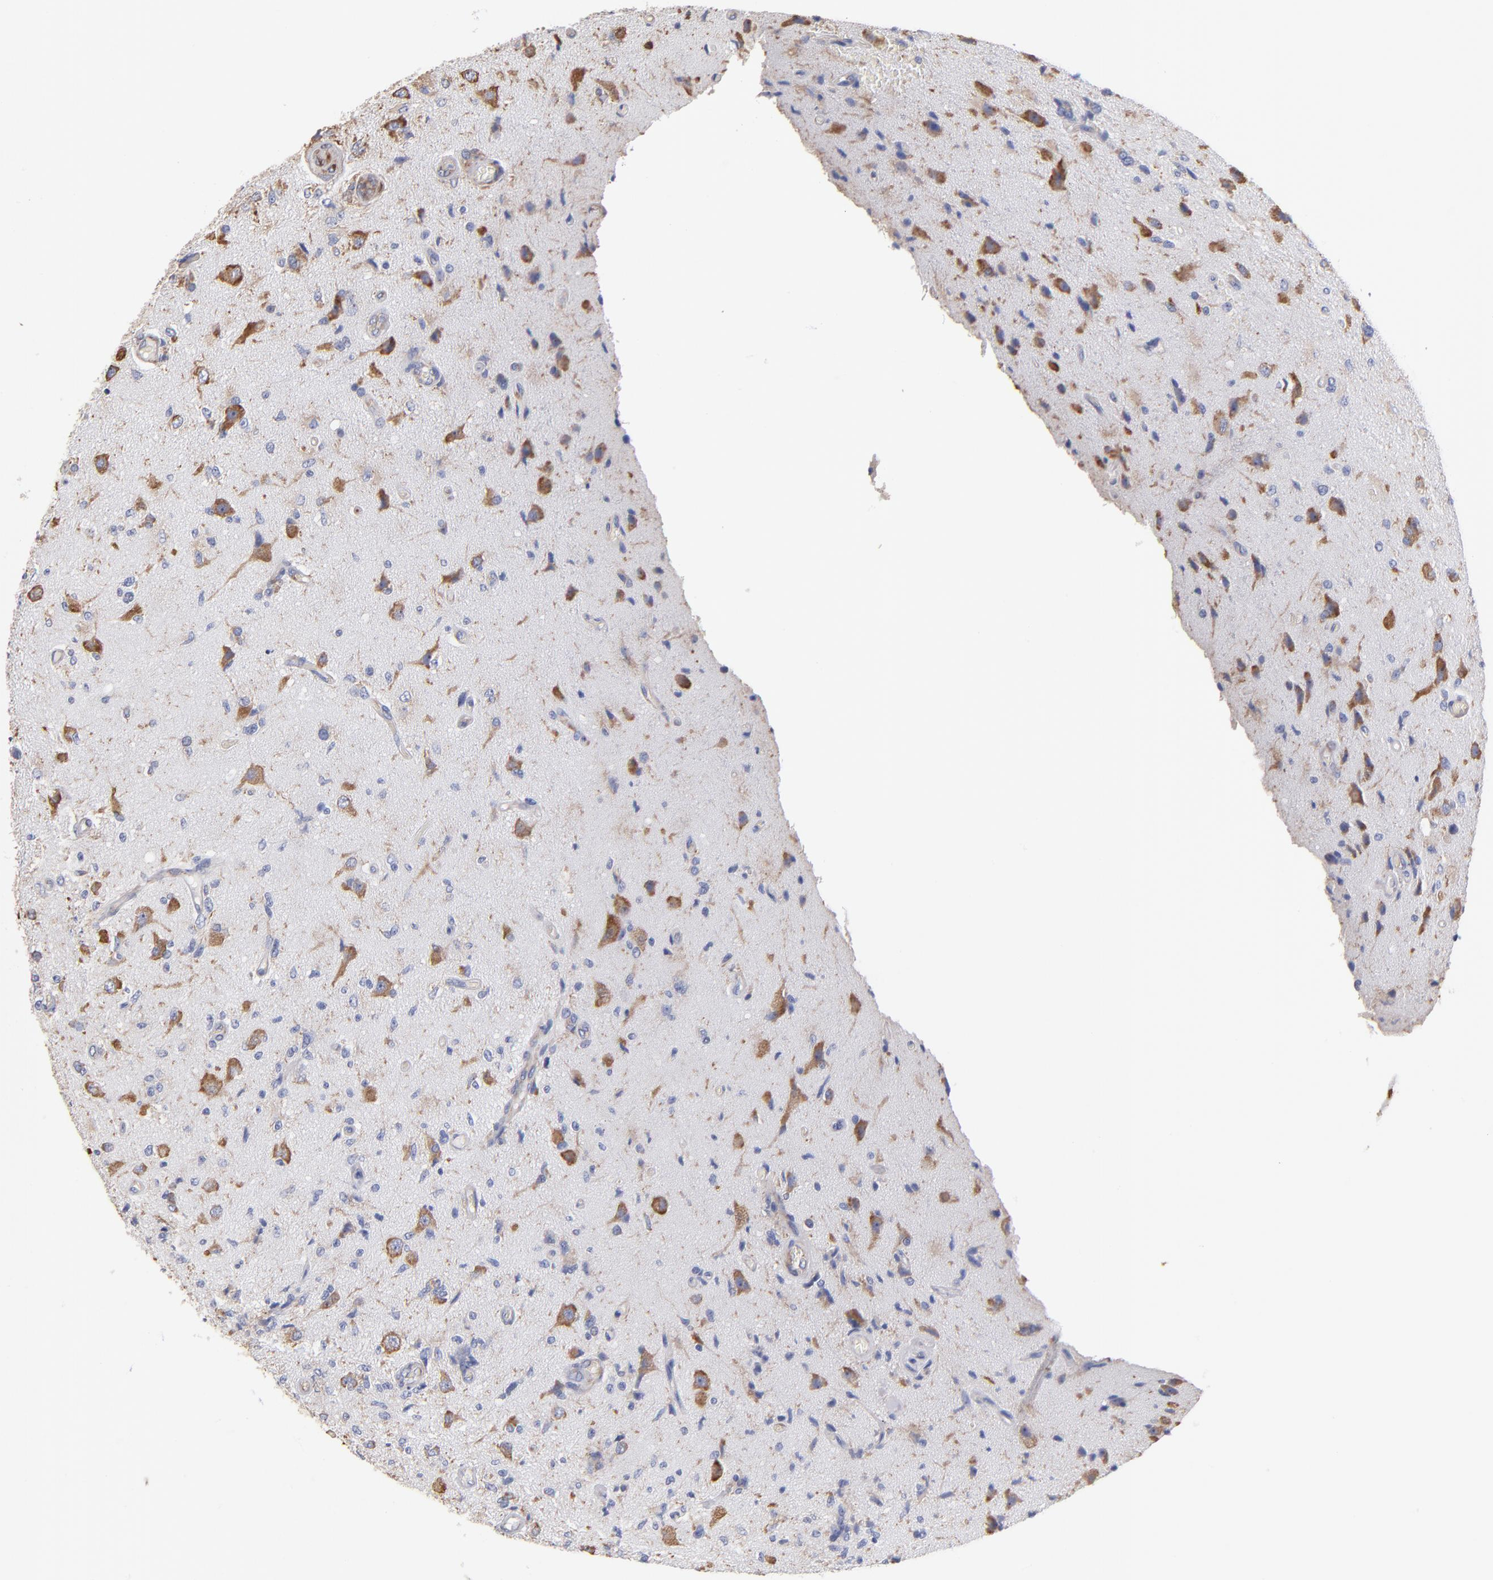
{"staining": {"intensity": "moderate", "quantity": "25%-75%", "location": "cytoplasmic/membranous"}, "tissue": "glioma", "cell_type": "Tumor cells", "image_type": "cancer", "snomed": [{"axis": "morphology", "description": "Normal tissue, NOS"}, {"axis": "morphology", "description": "Glioma, malignant, High grade"}, {"axis": "topography", "description": "Cerebral cortex"}], "caption": "This photomicrograph exhibits malignant glioma (high-grade) stained with IHC to label a protein in brown. The cytoplasmic/membranous of tumor cells show moderate positivity for the protein. Nuclei are counter-stained blue.", "gene": "RPL9", "patient": {"sex": "male", "age": 77}}